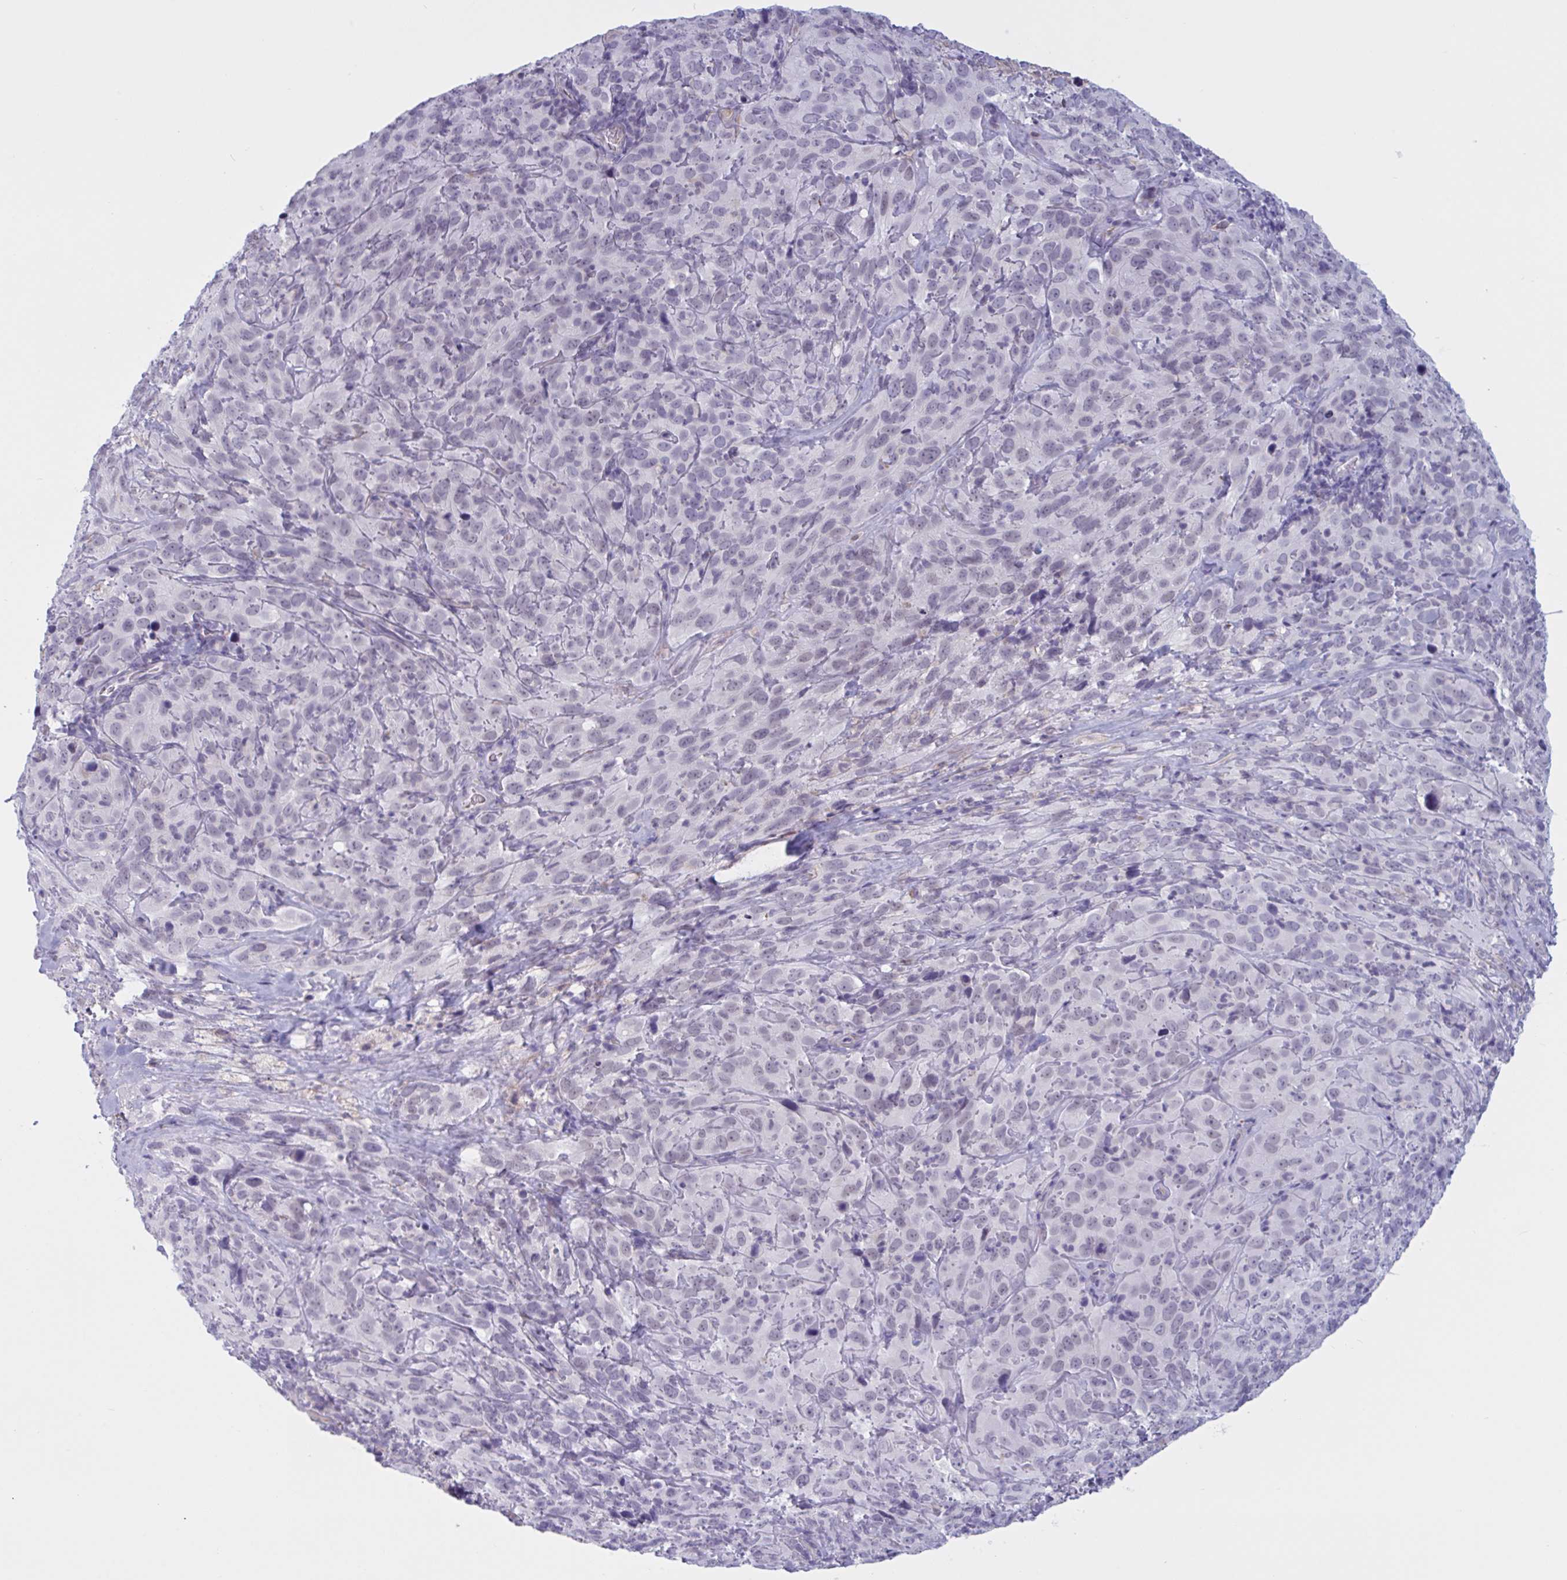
{"staining": {"intensity": "weak", "quantity": "<25%", "location": "nuclear"}, "tissue": "cervical cancer", "cell_type": "Tumor cells", "image_type": "cancer", "snomed": [{"axis": "morphology", "description": "Squamous cell carcinoma, NOS"}, {"axis": "topography", "description": "Cervix"}], "caption": "An IHC photomicrograph of cervical squamous cell carcinoma is shown. There is no staining in tumor cells of cervical squamous cell carcinoma.", "gene": "OR1L3", "patient": {"sex": "female", "age": 51}}